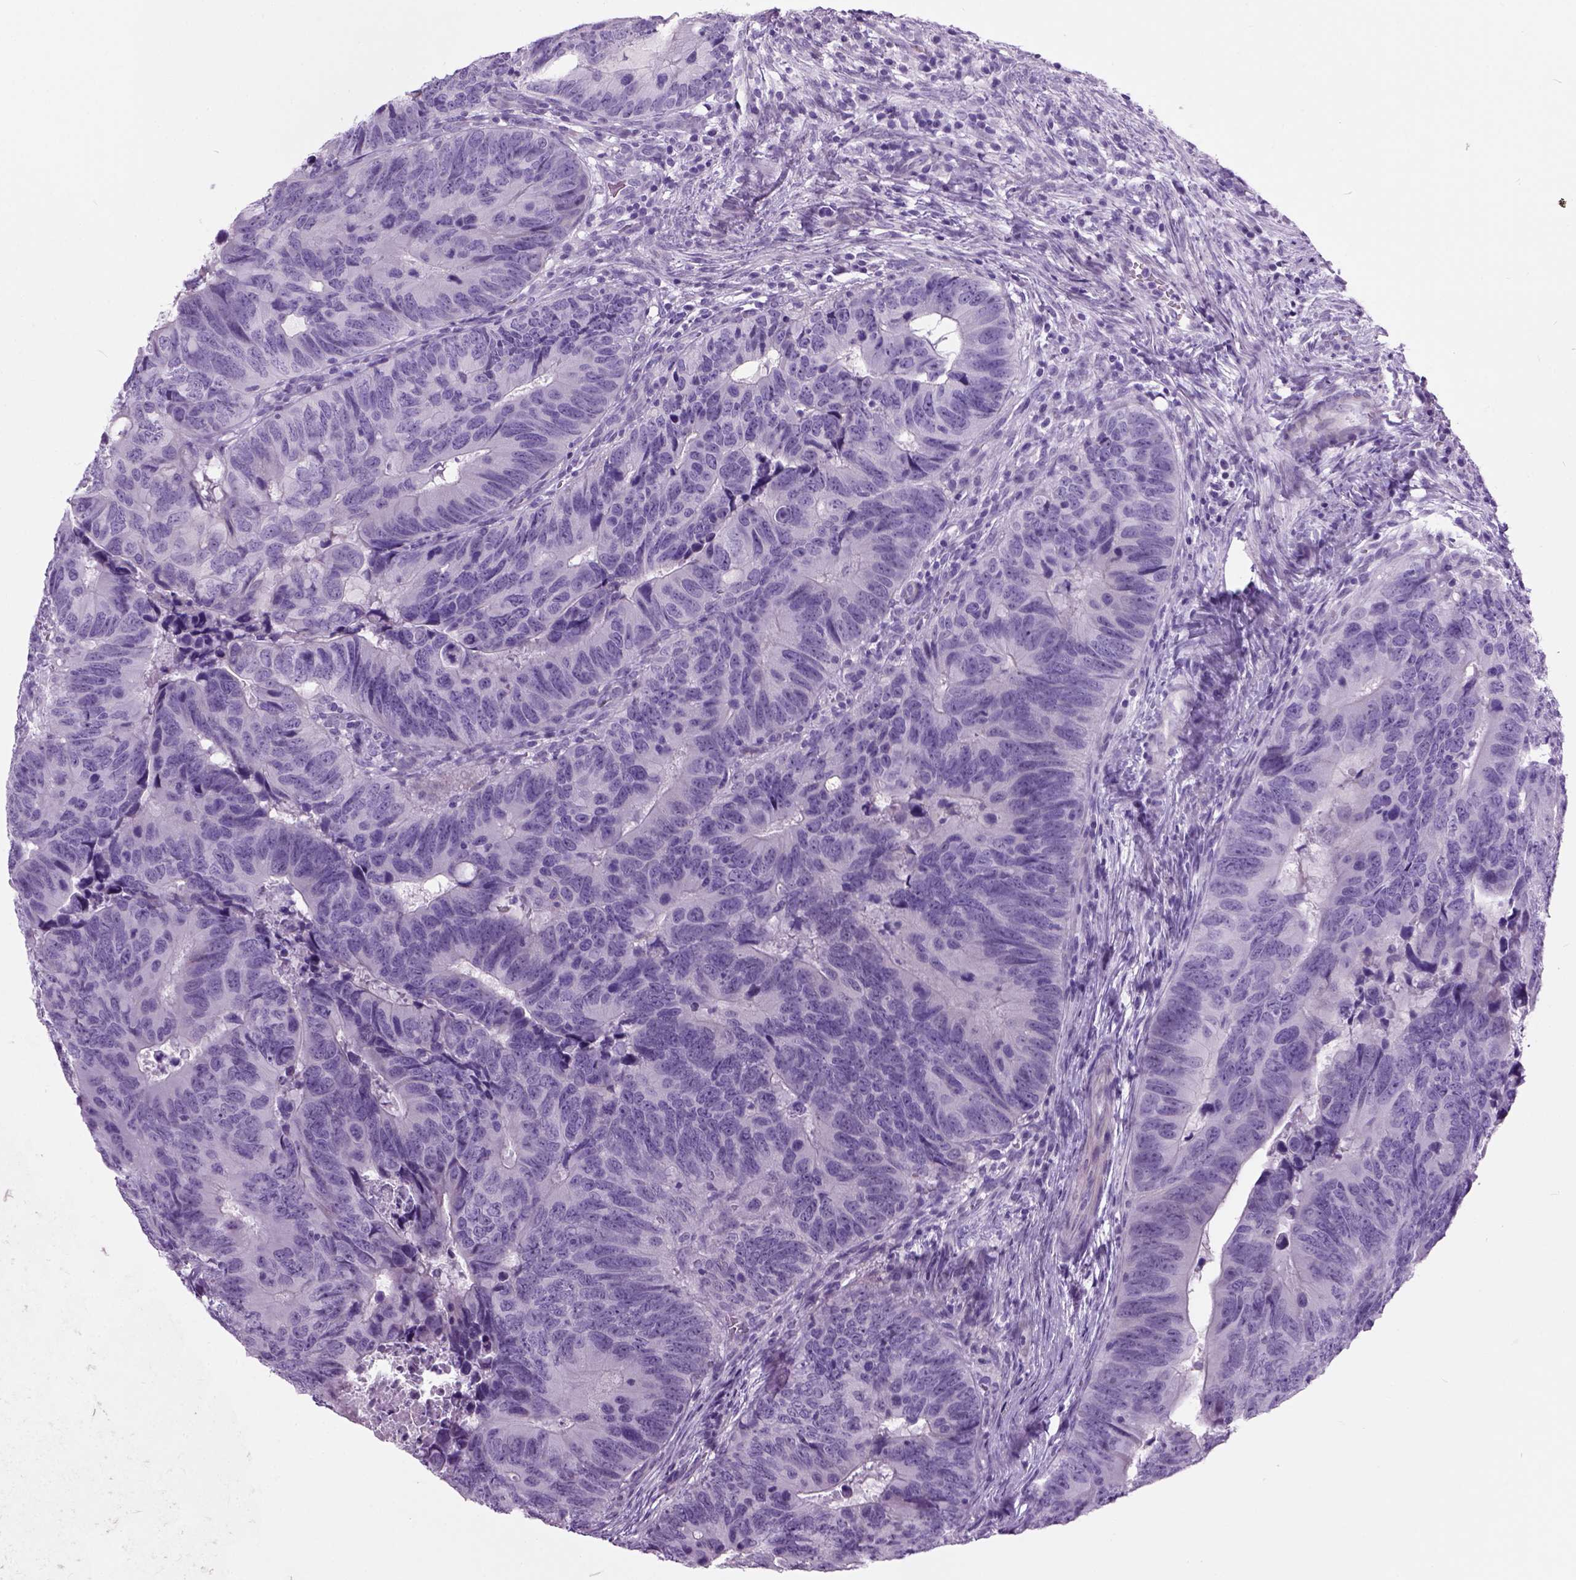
{"staining": {"intensity": "negative", "quantity": "none", "location": "none"}, "tissue": "colorectal cancer", "cell_type": "Tumor cells", "image_type": "cancer", "snomed": [{"axis": "morphology", "description": "Adenocarcinoma, NOS"}, {"axis": "topography", "description": "Colon"}], "caption": "Adenocarcinoma (colorectal) was stained to show a protein in brown. There is no significant staining in tumor cells.", "gene": "AXDND1", "patient": {"sex": "female", "age": 82}}